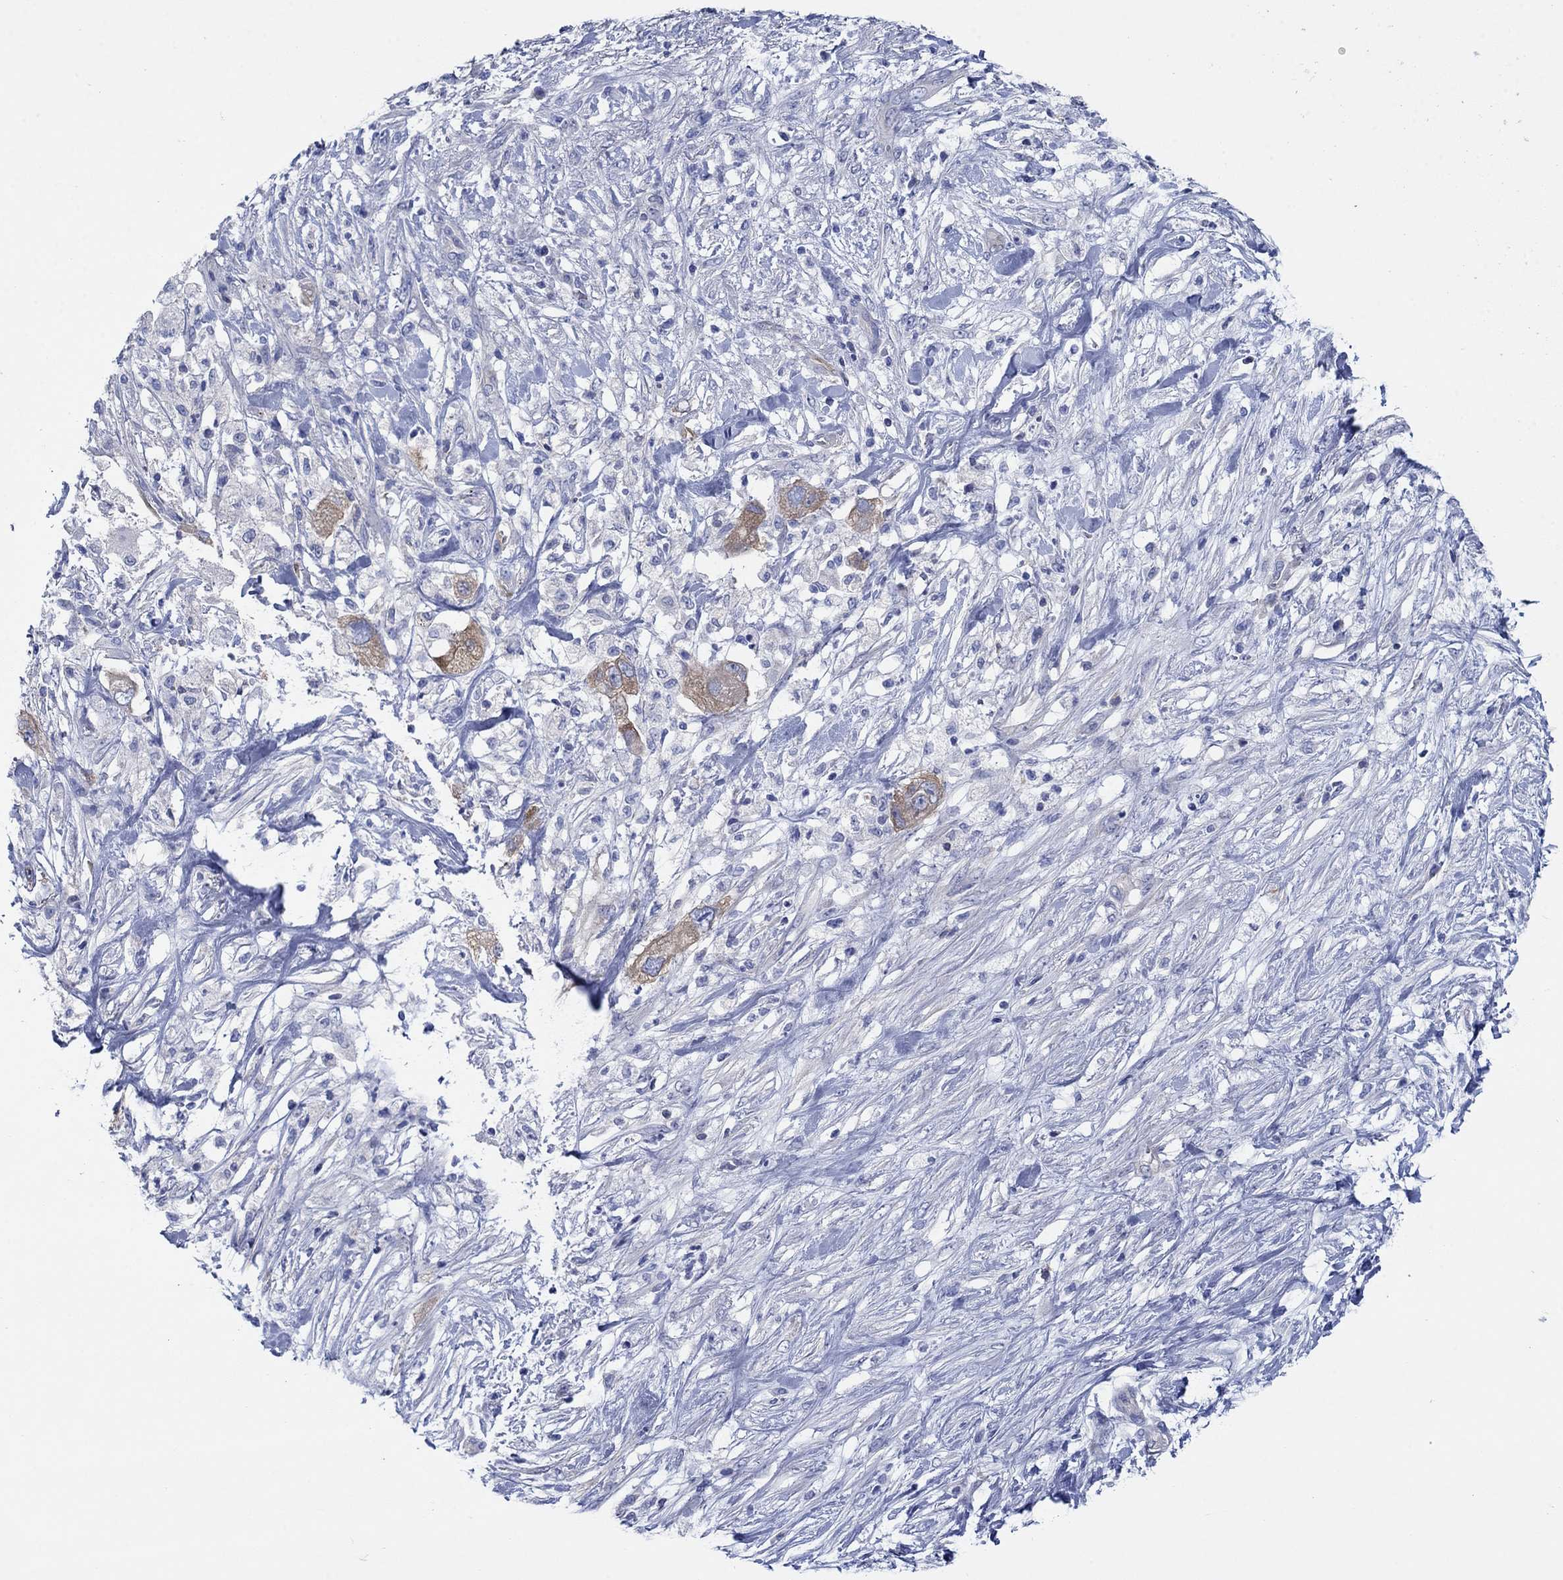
{"staining": {"intensity": "weak", "quantity": ">75%", "location": "cytoplasmic/membranous"}, "tissue": "pancreatic cancer", "cell_type": "Tumor cells", "image_type": "cancer", "snomed": [{"axis": "morphology", "description": "Adenocarcinoma, NOS"}, {"axis": "topography", "description": "Pancreas"}], "caption": "IHC image of pancreatic cancer stained for a protein (brown), which reveals low levels of weak cytoplasmic/membranous staining in approximately >75% of tumor cells.", "gene": "TRIM16", "patient": {"sex": "female", "age": 72}}